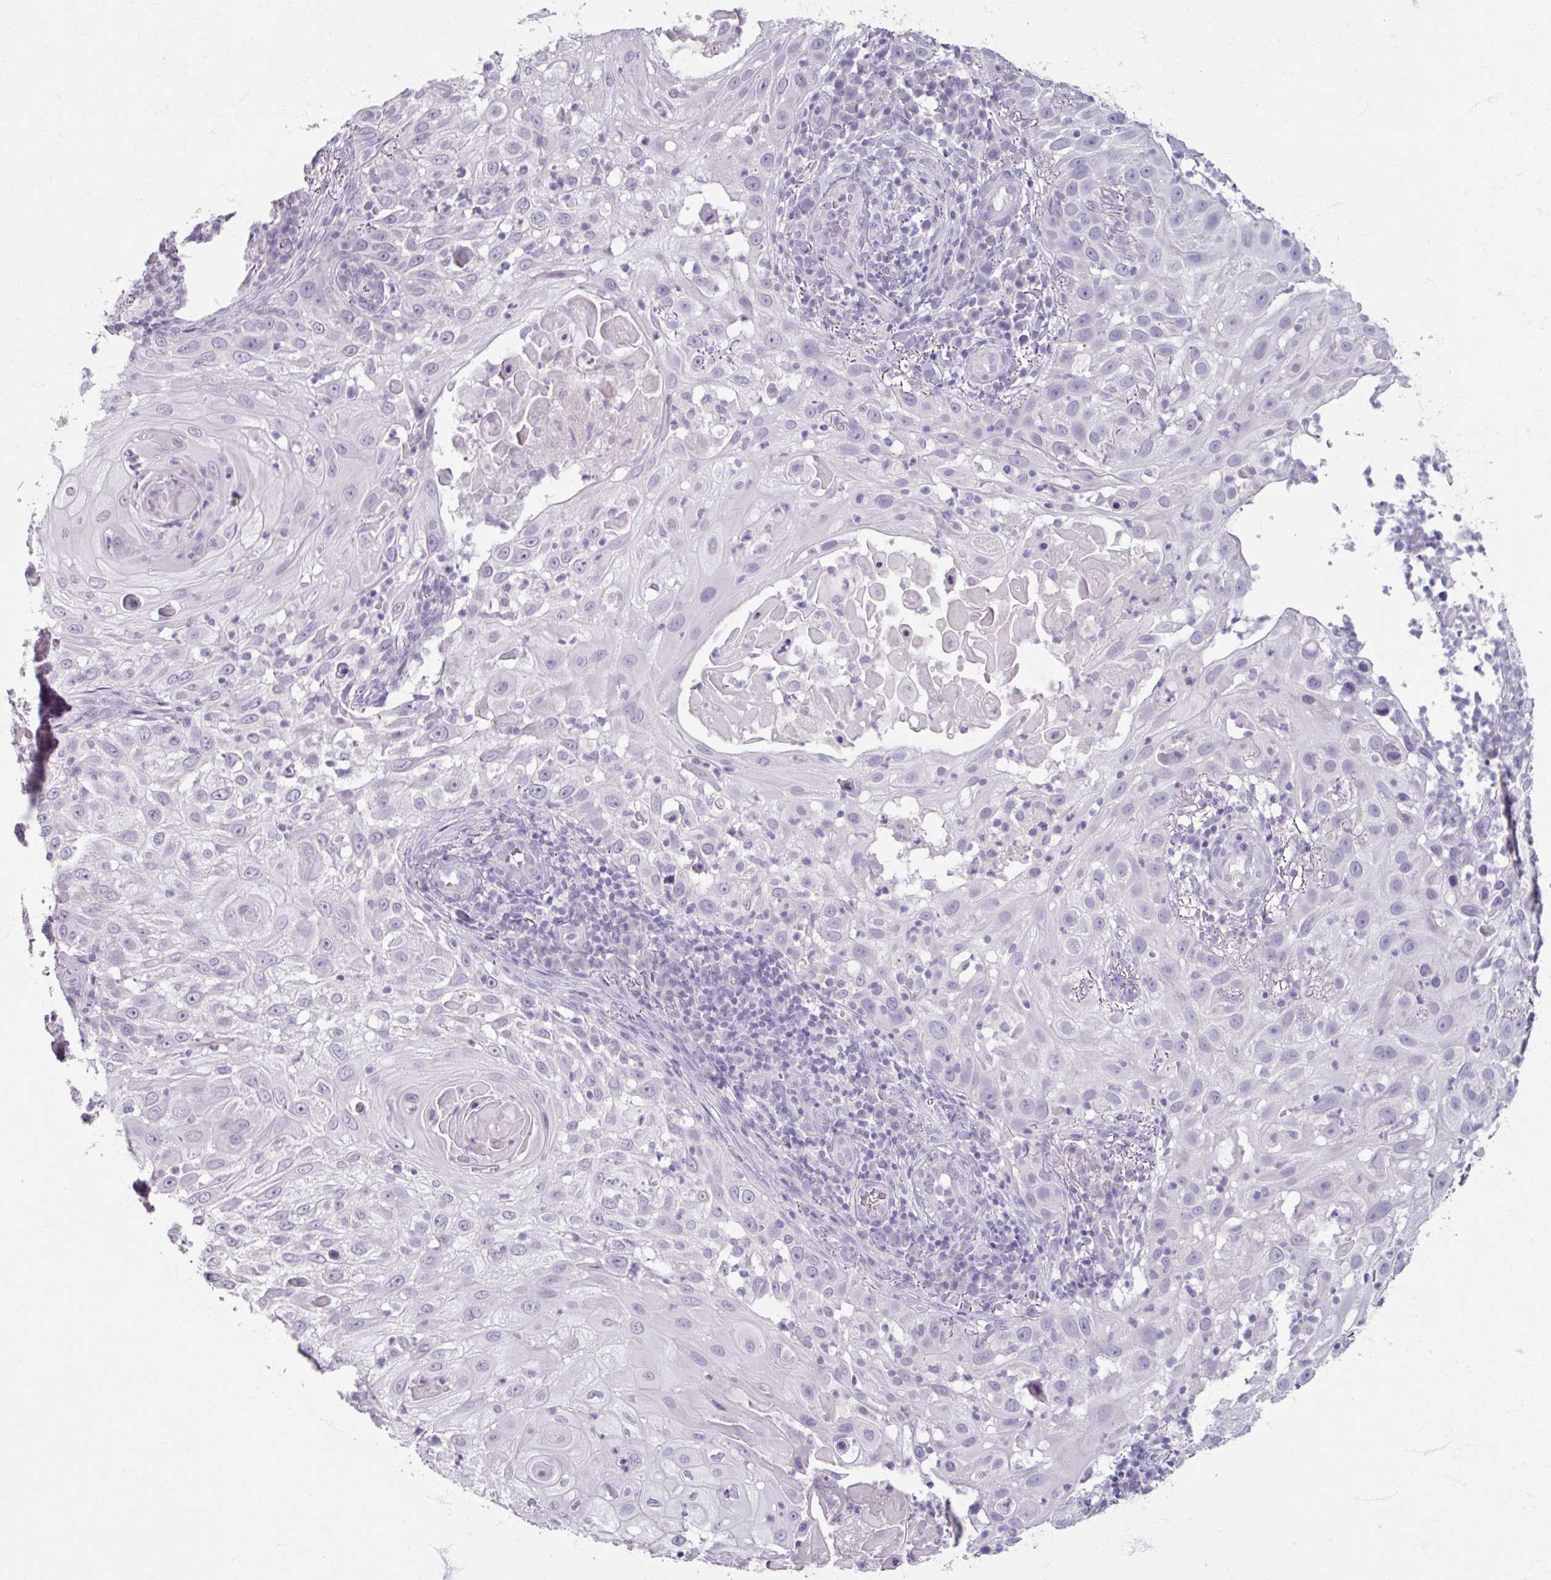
{"staining": {"intensity": "negative", "quantity": "none", "location": "none"}, "tissue": "skin cancer", "cell_type": "Tumor cells", "image_type": "cancer", "snomed": [{"axis": "morphology", "description": "Squamous cell carcinoma, NOS"}, {"axis": "topography", "description": "Skin"}], "caption": "A histopathology image of squamous cell carcinoma (skin) stained for a protein demonstrates no brown staining in tumor cells. (DAB (3,3'-diaminobenzidine) immunohistochemistry, high magnification).", "gene": "TG", "patient": {"sex": "female", "age": 44}}